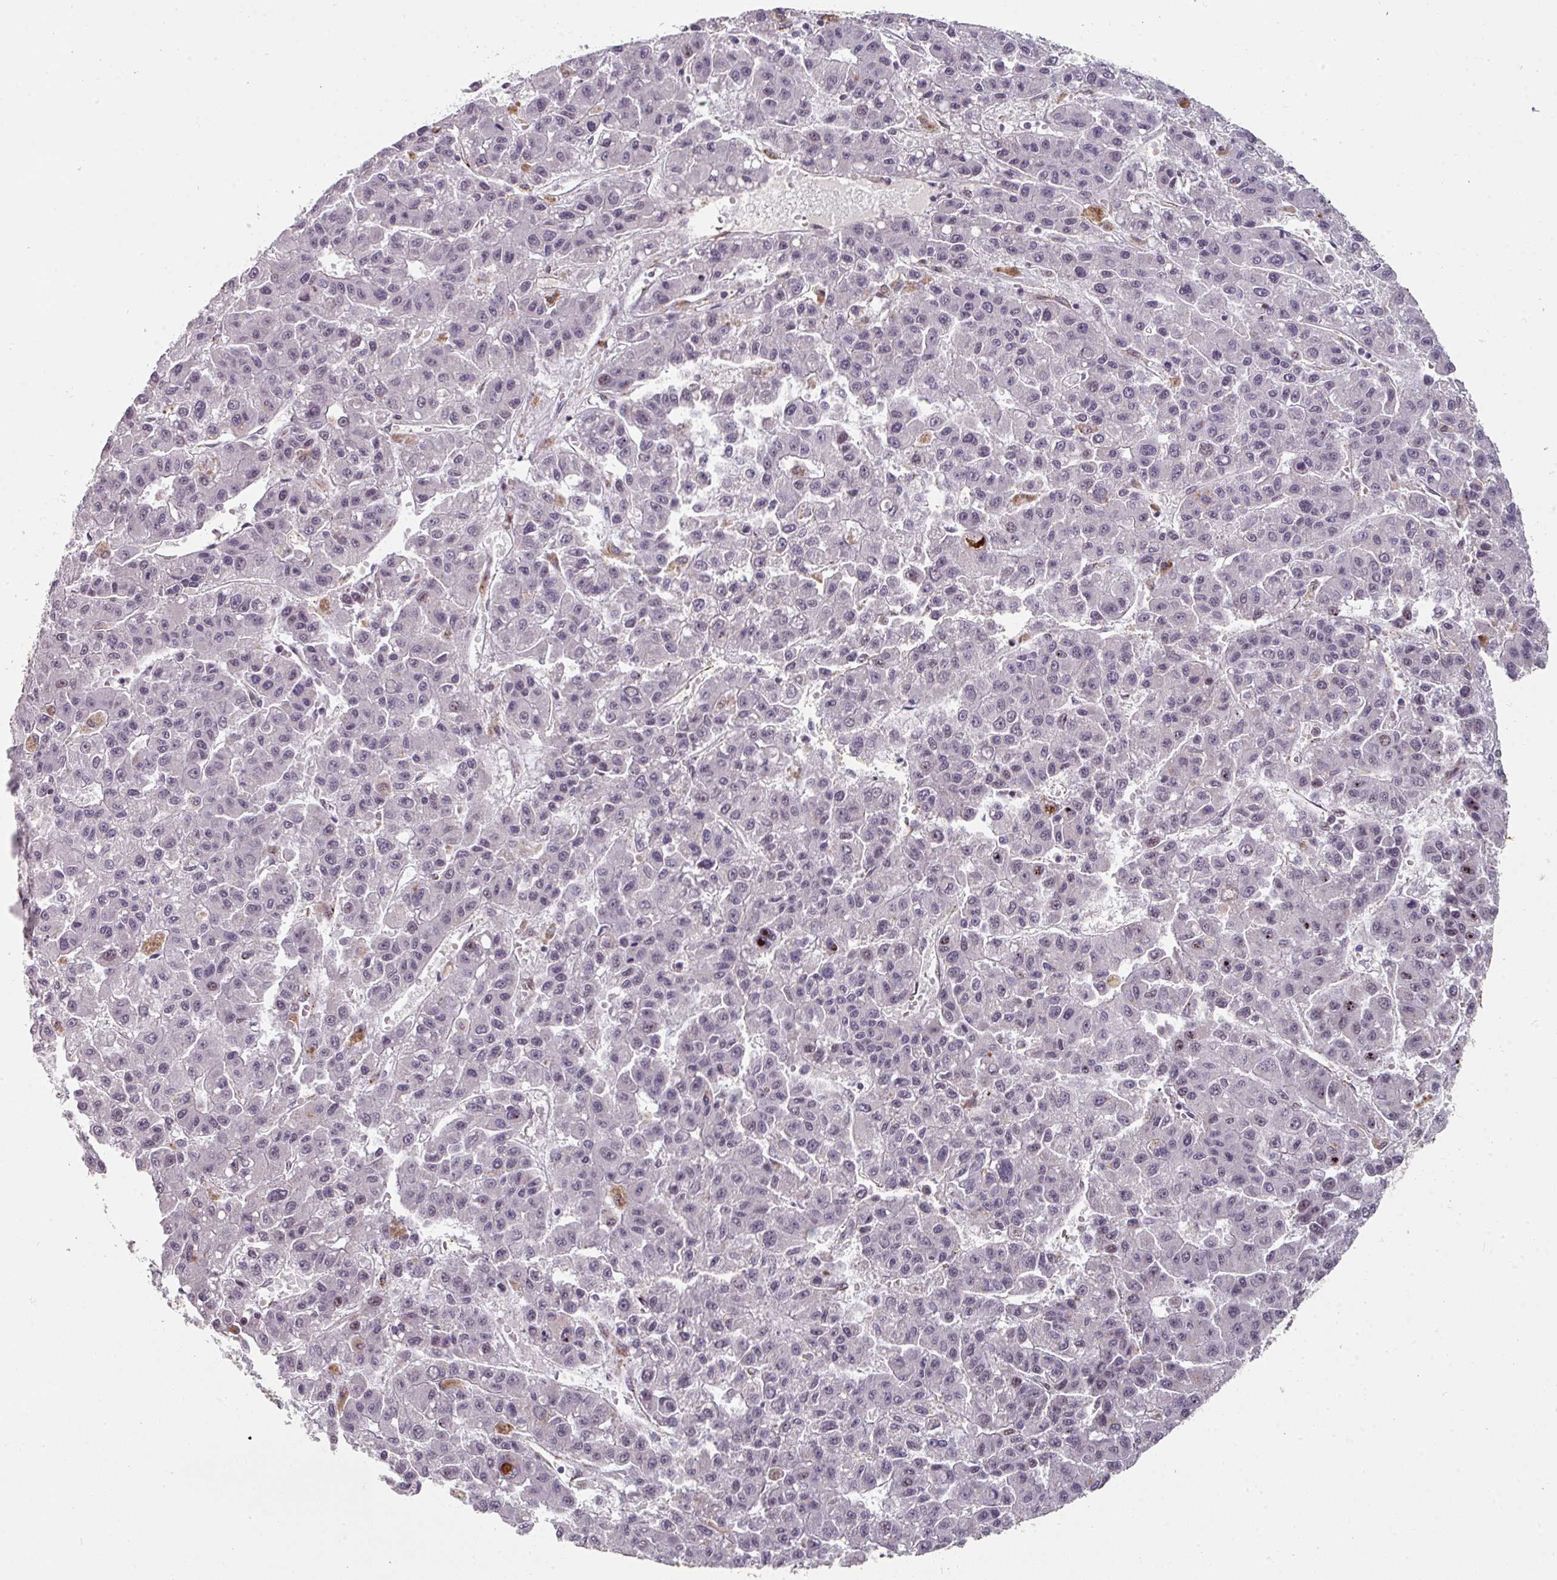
{"staining": {"intensity": "moderate", "quantity": "<25%", "location": "nuclear"}, "tissue": "liver cancer", "cell_type": "Tumor cells", "image_type": "cancer", "snomed": [{"axis": "morphology", "description": "Carcinoma, Hepatocellular, NOS"}, {"axis": "topography", "description": "Liver"}], "caption": "Liver cancer (hepatocellular carcinoma) stained with IHC displays moderate nuclear positivity in about <25% of tumor cells. (Stains: DAB (3,3'-diaminobenzidine) in brown, nuclei in blue, Microscopy: brightfield microscopy at high magnification).", "gene": "SIDT2", "patient": {"sex": "male", "age": 70}}